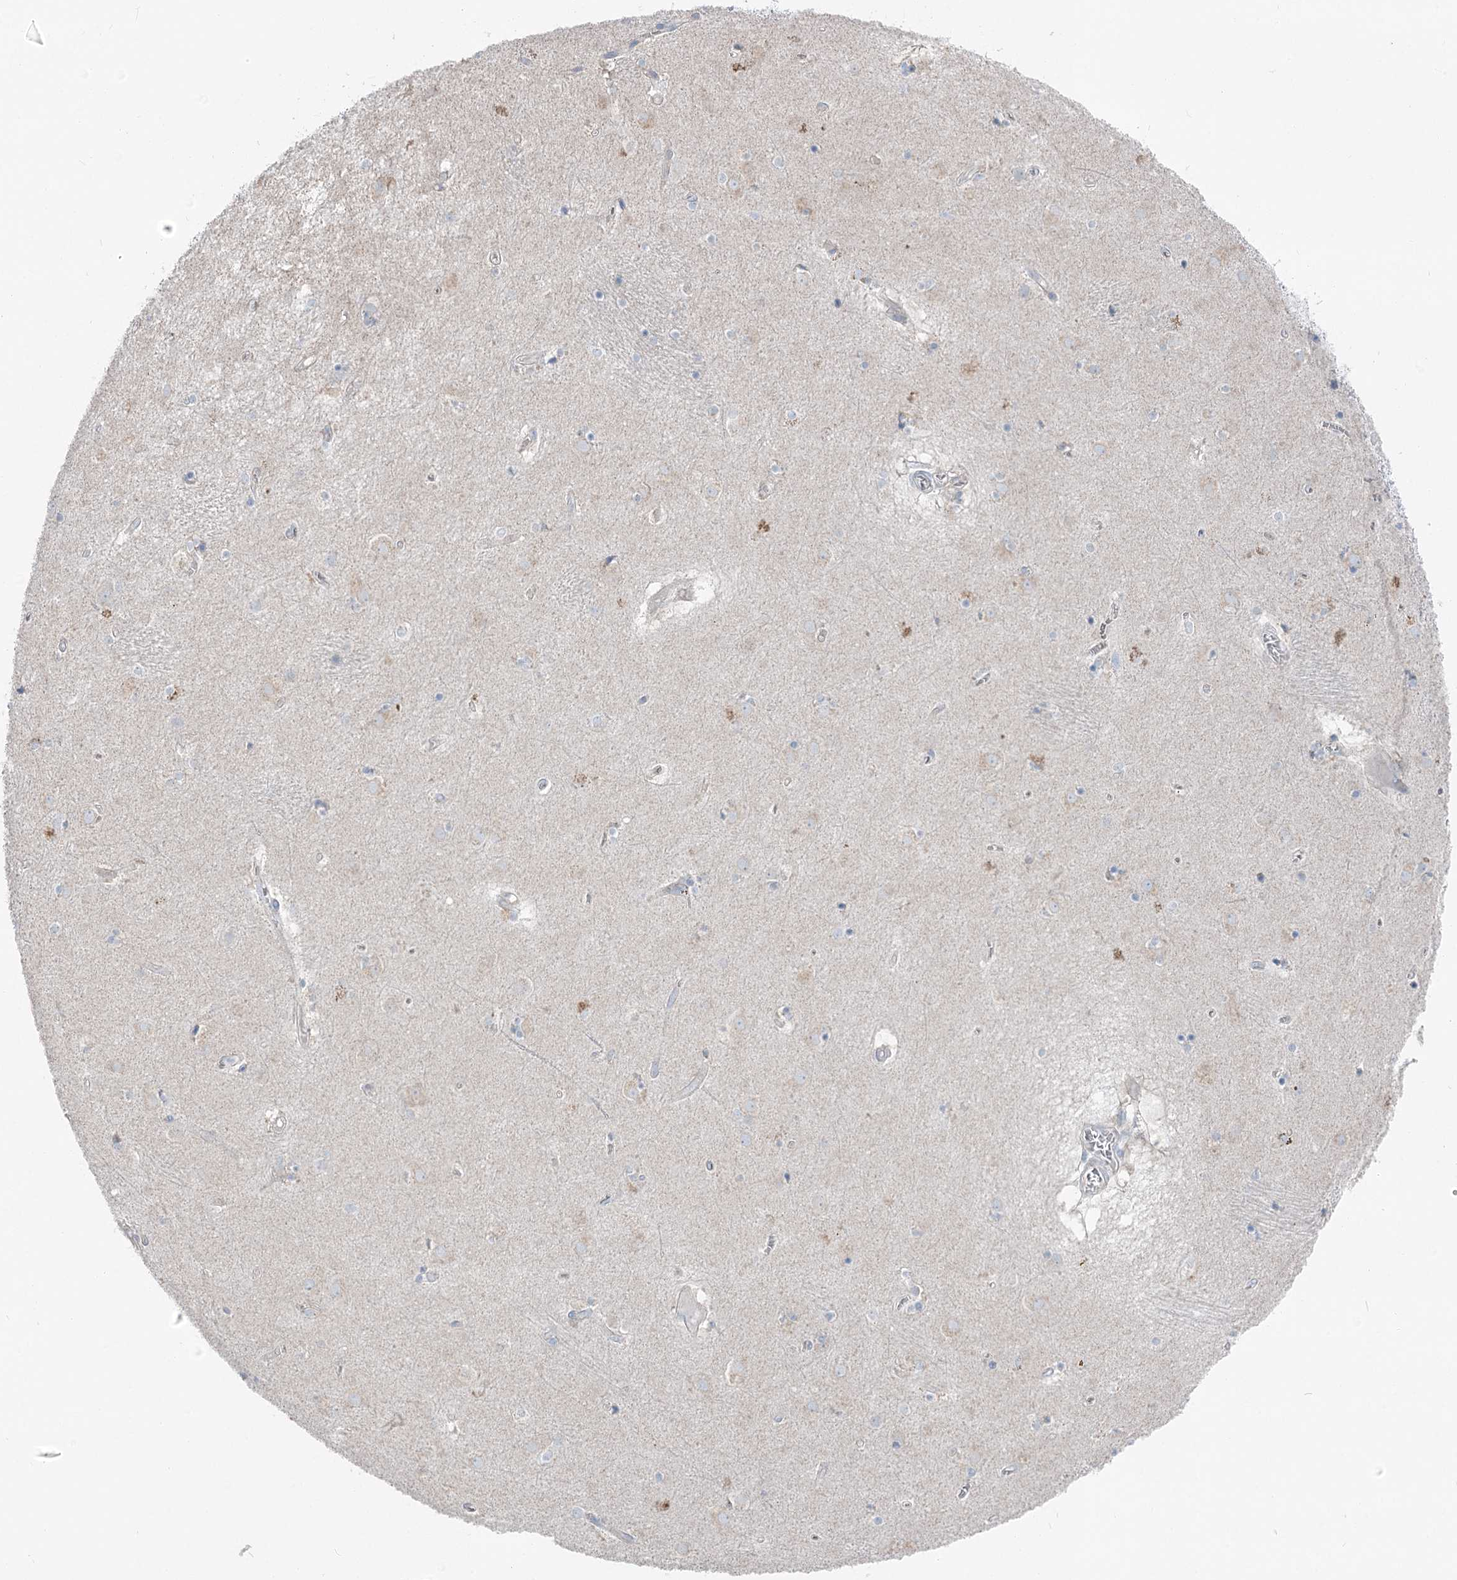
{"staining": {"intensity": "negative", "quantity": "none", "location": "none"}, "tissue": "caudate", "cell_type": "Glial cells", "image_type": "normal", "snomed": [{"axis": "morphology", "description": "Normal tissue, NOS"}, {"axis": "topography", "description": "Lateral ventricle wall"}], "caption": "Immunohistochemistry (IHC) of unremarkable human caudate displays no positivity in glial cells.", "gene": "POGLUT1", "patient": {"sex": "male", "age": 70}}